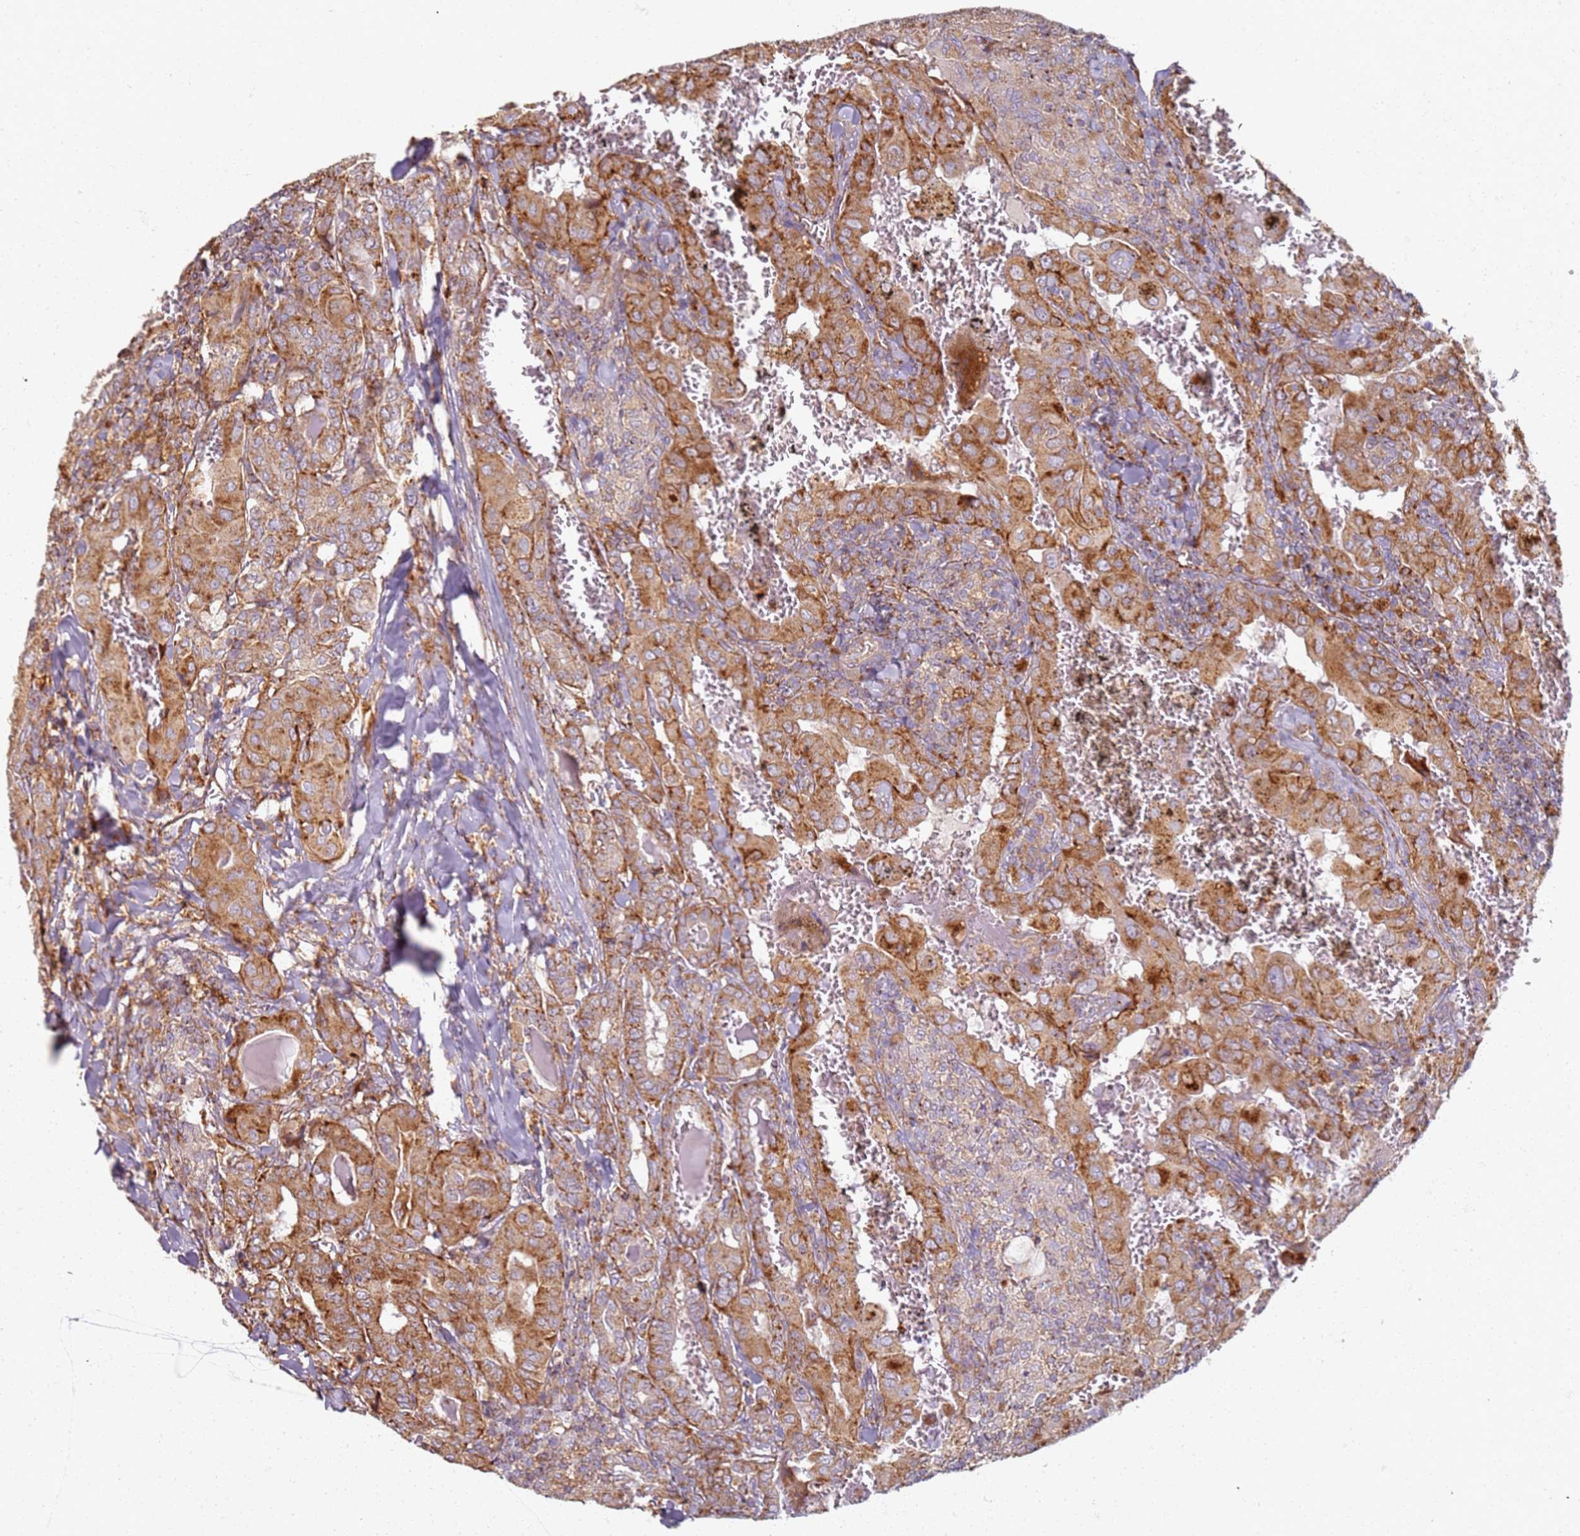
{"staining": {"intensity": "strong", "quantity": ">75%", "location": "cytoplasmic/membranous"}, "tissue": "thyroid cancer", "cell_type": "Tumor cells", "image_type": "cancer", "snomed": [{"axis": "morphology", "description": "Papillary adenocarcinoma, NOS"}, {"axis": "topography", "description": "Thyroid gland"}], "caption": "An image showing strong cytoplasmic/membranous positivity in about >75% of tumor cells in thyroid cancer, as visualized by brown immunohistochemical staining.", "gene": "PROKR2", "patient": {"sex": "female", "age": 72}}